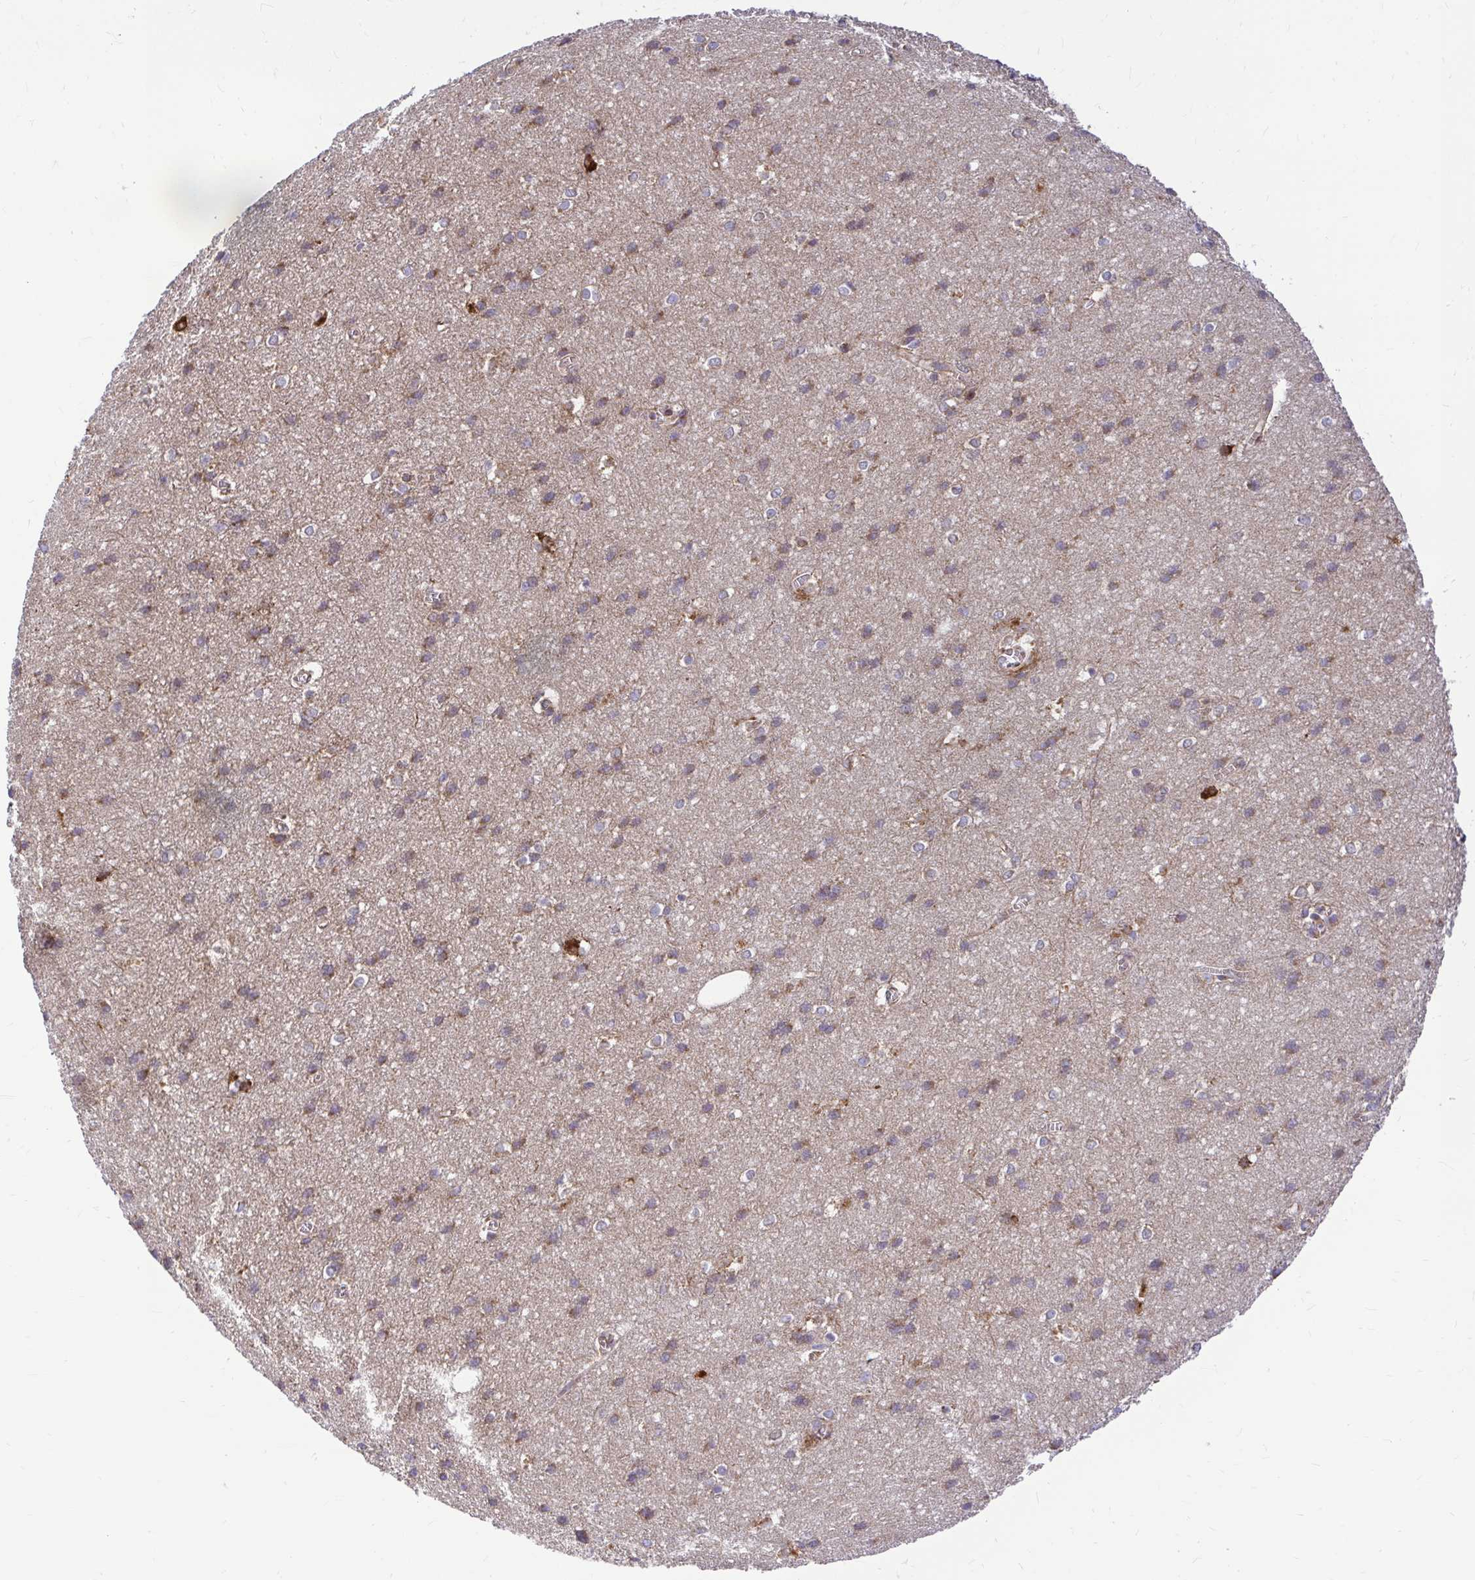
{"staining": {"intensity": "negative", "quantity": "none", "location": "none"}, "tissue": "cerebral cortex", "cell_type": "Endothelial cells", "image_type": "normal", "snomed": [{"axis": "morphology", "description": "Normal tissue, NOS"}, {"axis": "topography", "description": "Cerebral cortex"}], "caption": "Cerebral cortex stained for a protein using IHC reveals no expression endothelial cells.", "gene": "VTI1B", "patient": {"sex": "male", "age": 37}}